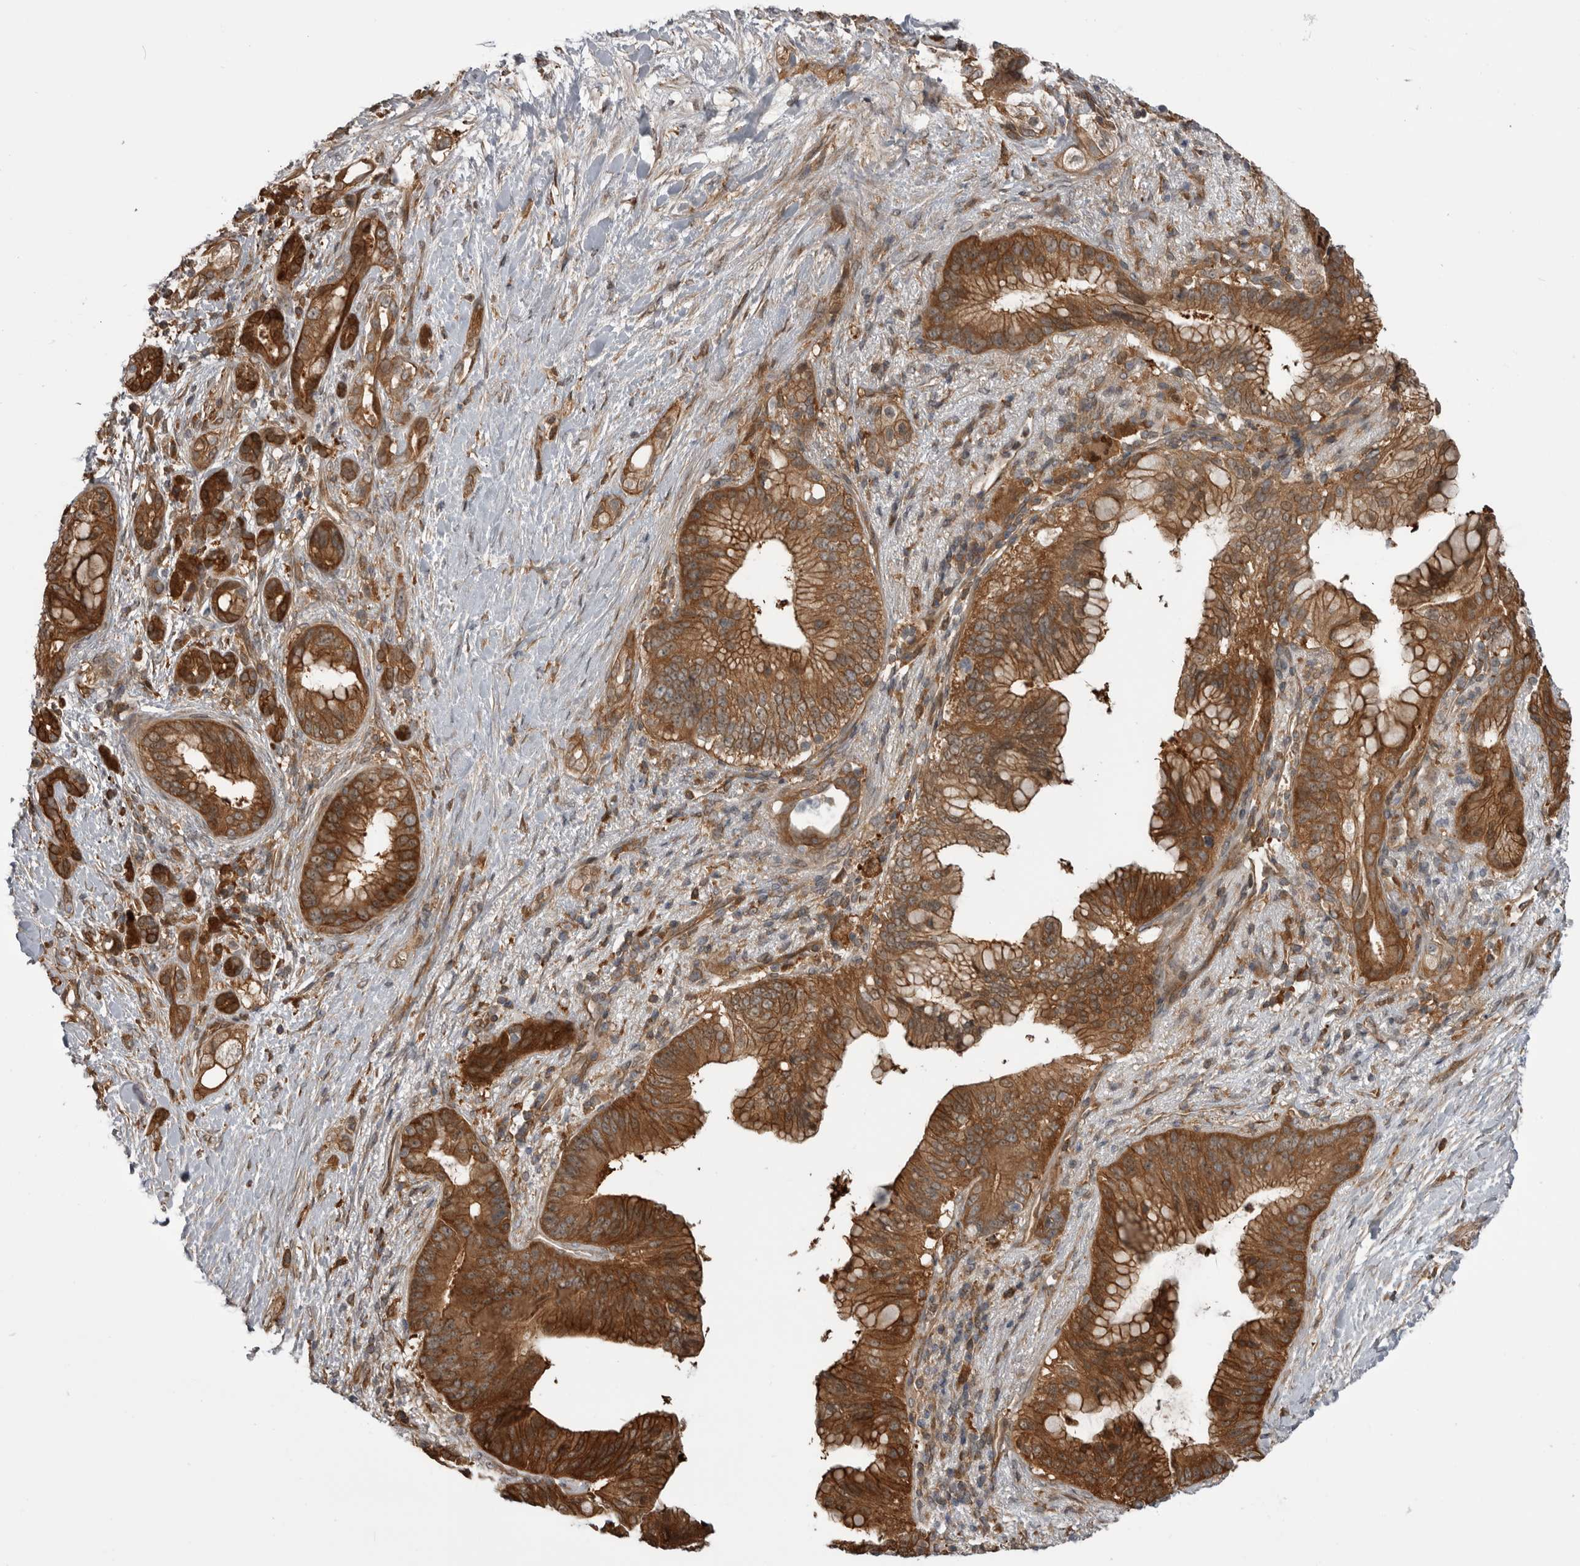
{"staining": {"intensity": "moderate", "quantity": ">75%", "location": "cytoplasmic/membranous"}, "tissue": "pancreatic cancer", "cell_type": "Tumor cells", "image_type": "cancer", "snomed": [{"axis": "morphology", "description": "Adenocarcinoma, NOS"}, {"axis": "topography", "description": "Pancreas"}], "caption": "IHC histopathology image of human pancreatic adenocarcinoma stained for a protein (brown), which reveals medium levels of moderate cytoplasmic/membranous expression in about >75% of tumor cells.", "gene": "RAB3GAP2", "patient": {"sex": "male", "age": 53}}